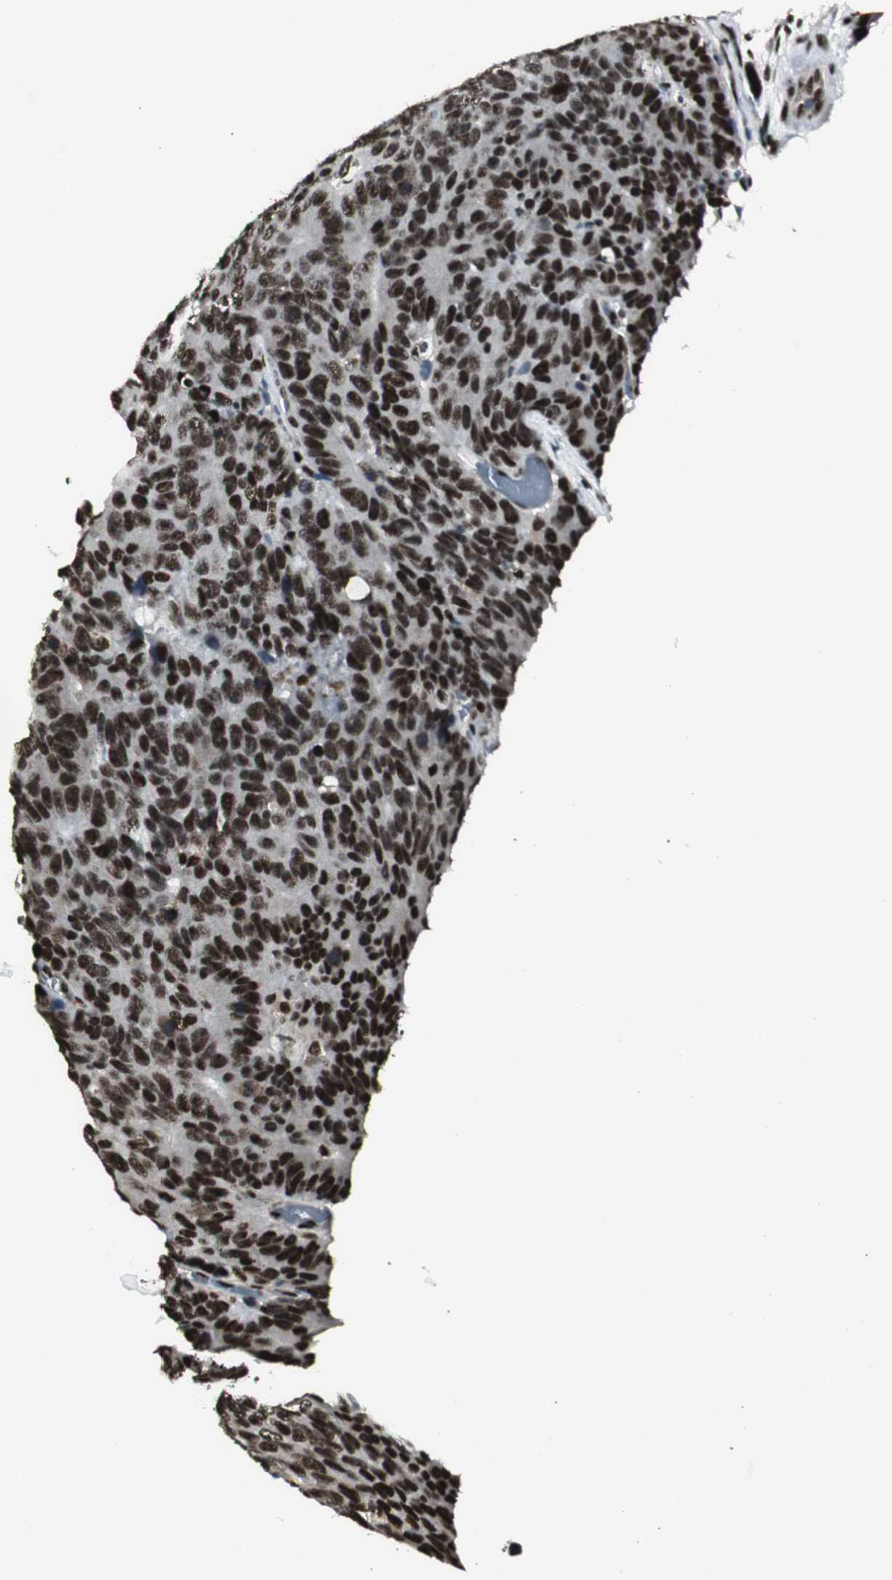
{"staining": {"intensity": "strong", "quantity": ">75%", "location": "nuclear"}, "tissue": "colorectal cancer", "cell_type": "Tumor cells", "image_type": "cancer", "snomed": [{"axis": "morphology", "description": "Adenocarcinoma, NOS"}, {"axis": "topography", "description": "Colon"}], "caption": "High-magnification brightfield microscopy of colorectal cancer stained with DAB (3,3'-diaminobenzidine) (brown) and counterstained with hematoxylin (blue). tumor cells exhibit strong nuclear staining is present in about>75% of cells.", "gene": "PARN", "patient": {"sex": "female", "age": 86}}